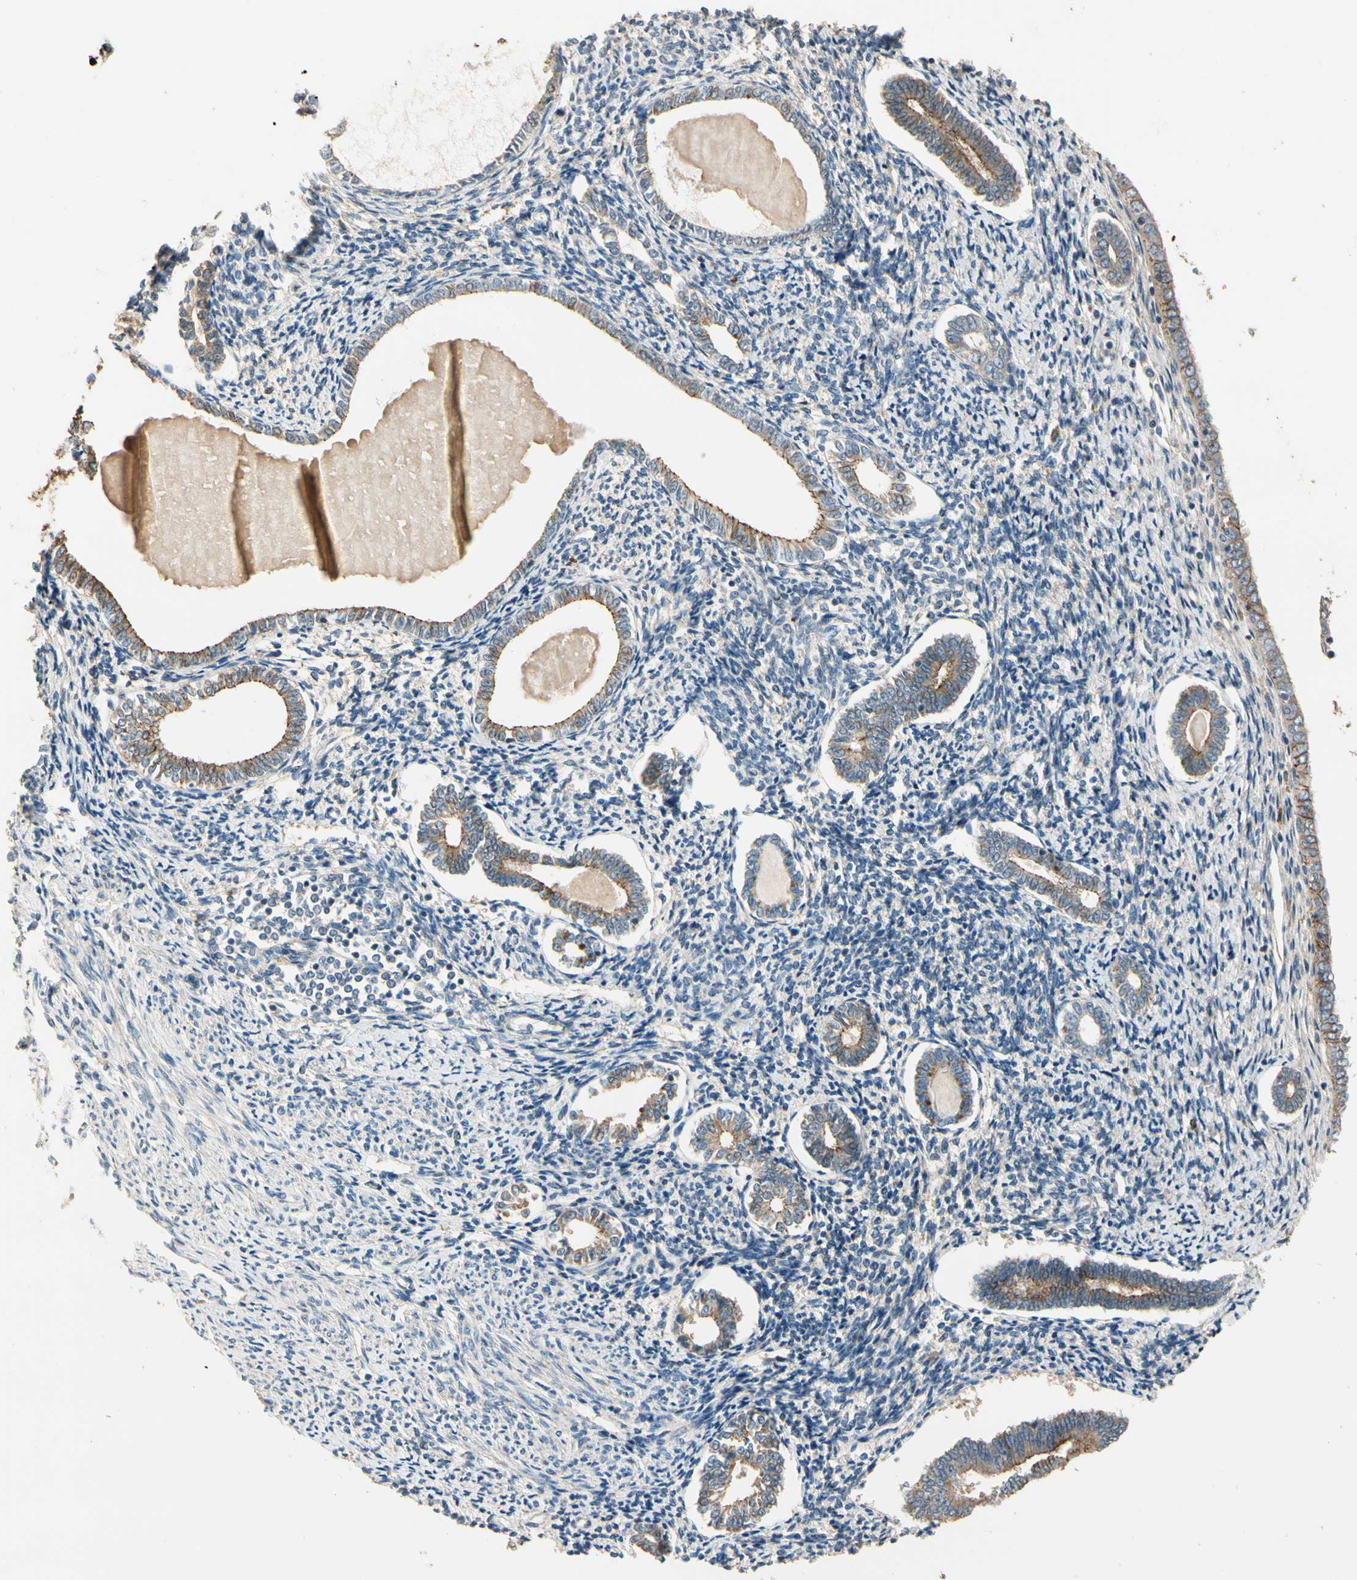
{"staining": {"intensity": "weak", "quantity": ">75%", "location": "cytoplasmic/membranous"}, "tissue": "endometrium", "cell_type": "Cells in endometrial stroma", "image_type": "normal", "snomed": [{"axis": "morphology", "description": "Normal tissue, NOS"}, {"axis": "topography", "description": "Endometrium"}], "caption": "The photomicrograph displays staining of unremarkable endometrium, revealing weak cytoplasmic/membranous protein expression (brown color) within cells in endometrial stroma. Ihc stains the protein of interest in brown and the nuclei are stained blue.", "gene": "CDH6", "patient": {"sex": "female", "age": 71}}